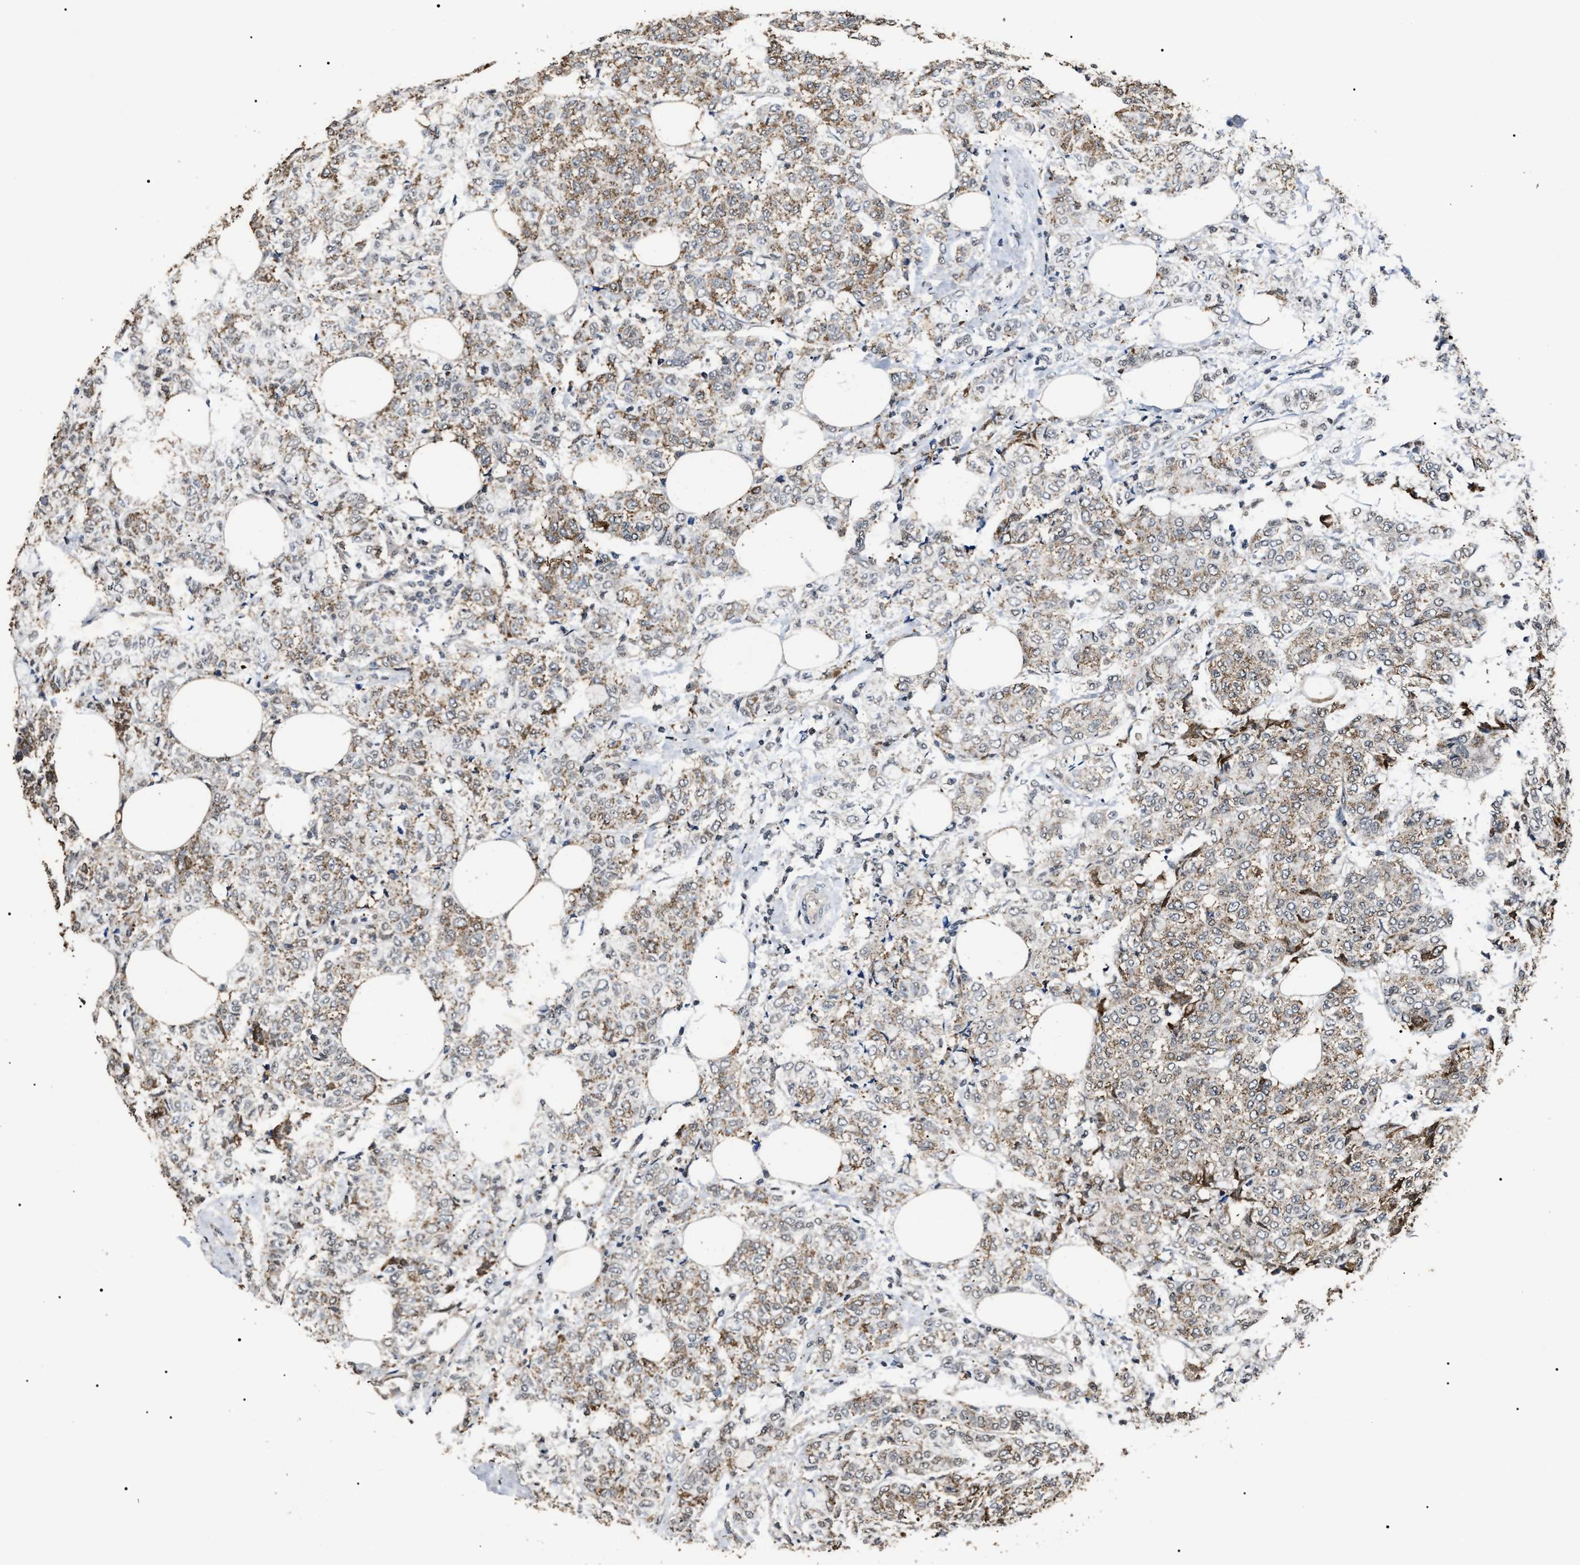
{"staining": {"intensity": "moderate", "quantity": ">75%", "location": "cytoplasmic/membranous"}, "tissue": "breast cancer", "cell_type": "Tumor cells", "image_type": "cancer", "snomed": [{"axis": "morphology", "description": "Lobular carcinoma"}, {"axis": "topography", "description": "Breast"}], "caption": "This is an image of immunohistochemistry (IHC) staining of breast cancer, which shows moderate expression in the cytoplasmic/membranous of tumor cells.", "gene": "ANP32E", "patient": {"sex": "female", "age": 60}}